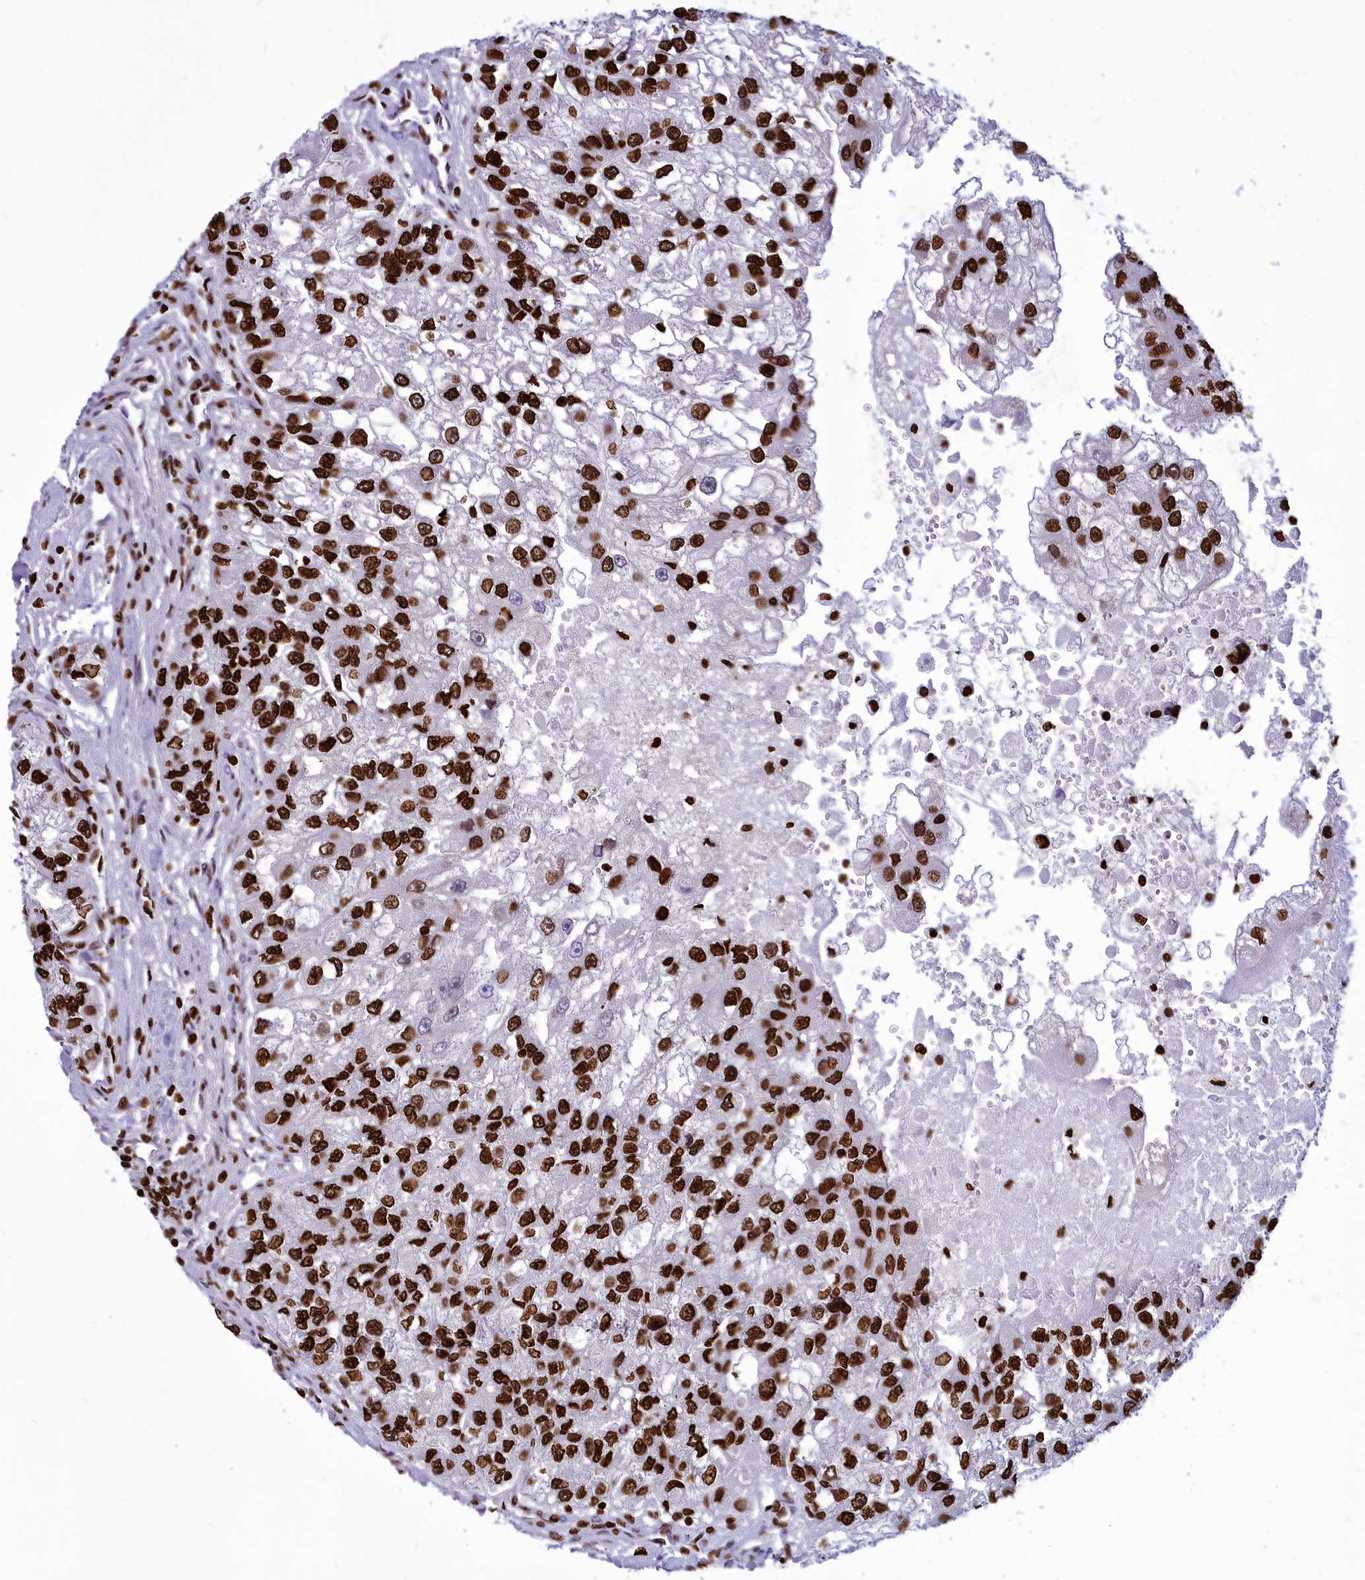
{"staining": {"intensity": "strong", "quantity": ">75%", "location": "nuclear"}, "tissue": "renal cancer", "cell_type": "Tumor cells", "image_type": "cancer", "snomed": [{"axis": "morphology", "description": "Adenocarcinoma, NOS"}, {"axis": "topography", "description": "Kidney"}], "caption": "Renal cancer stained with a protein marker shows strong staining in tumor cells.", "gene": "AKAP17A", "patient": {"sex": "male", "age": 63}}